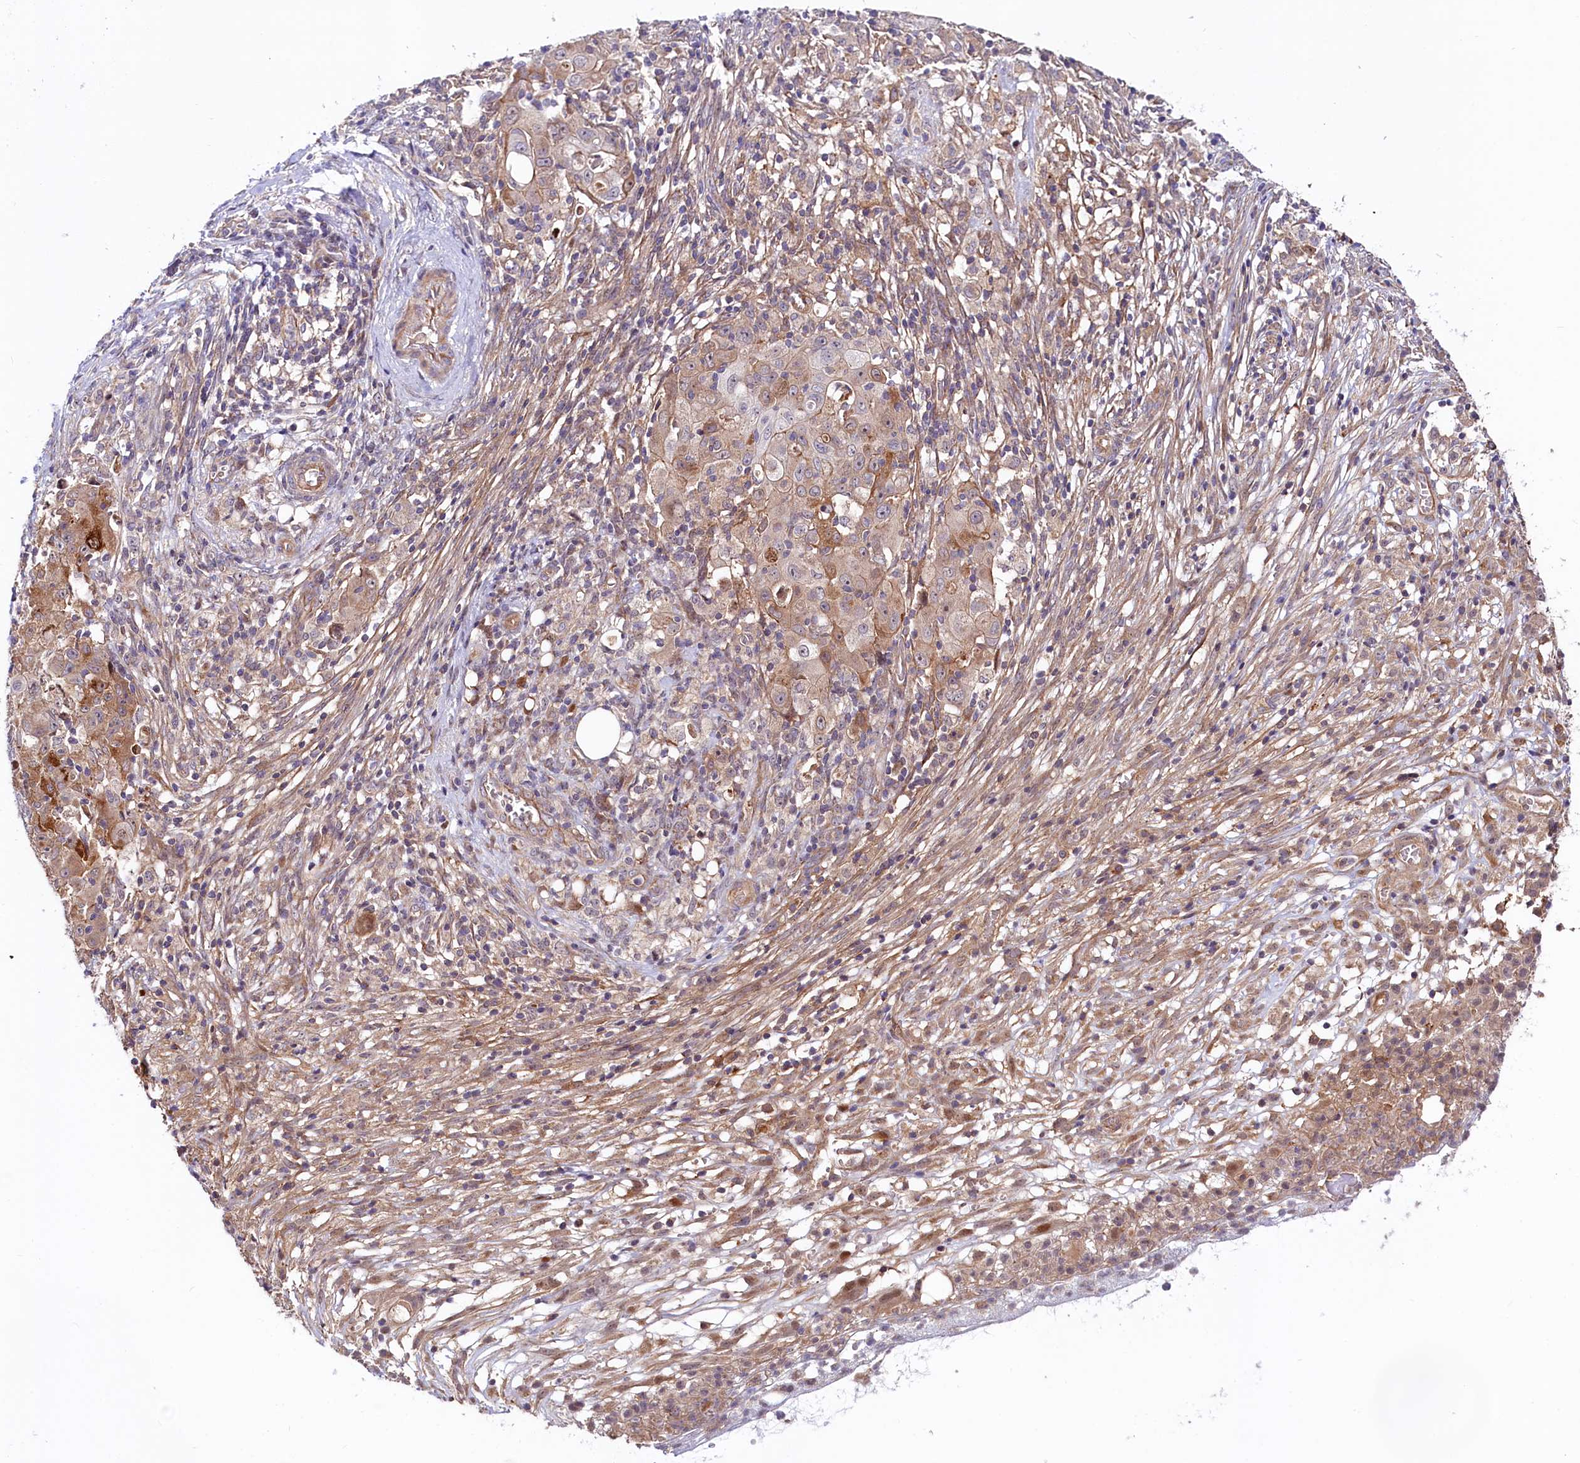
{"staining": {"intensity": "moderate", "quantity": ">75%", "location": "cytoplasmic/membranous"}, "tissue": "ovarian cancer", "cell_type": "Tumor cells", "image_type": "cancer", "snomed": [{"axis": "morphology", "description": "Carcinoma, endometroid"}, {"axis": "topography", "description": "Ovary"}], "caption": "A high-resolution photomicrograph shows immunohistochemistry (IHC) staining of endometroid carcinoma (ovarian), which reveals moderate cytoplasmic/membranous expression in about >75% of tumor cells.", "gene": "NEDD1", "patient": {"sex": "female", "age": 42}}